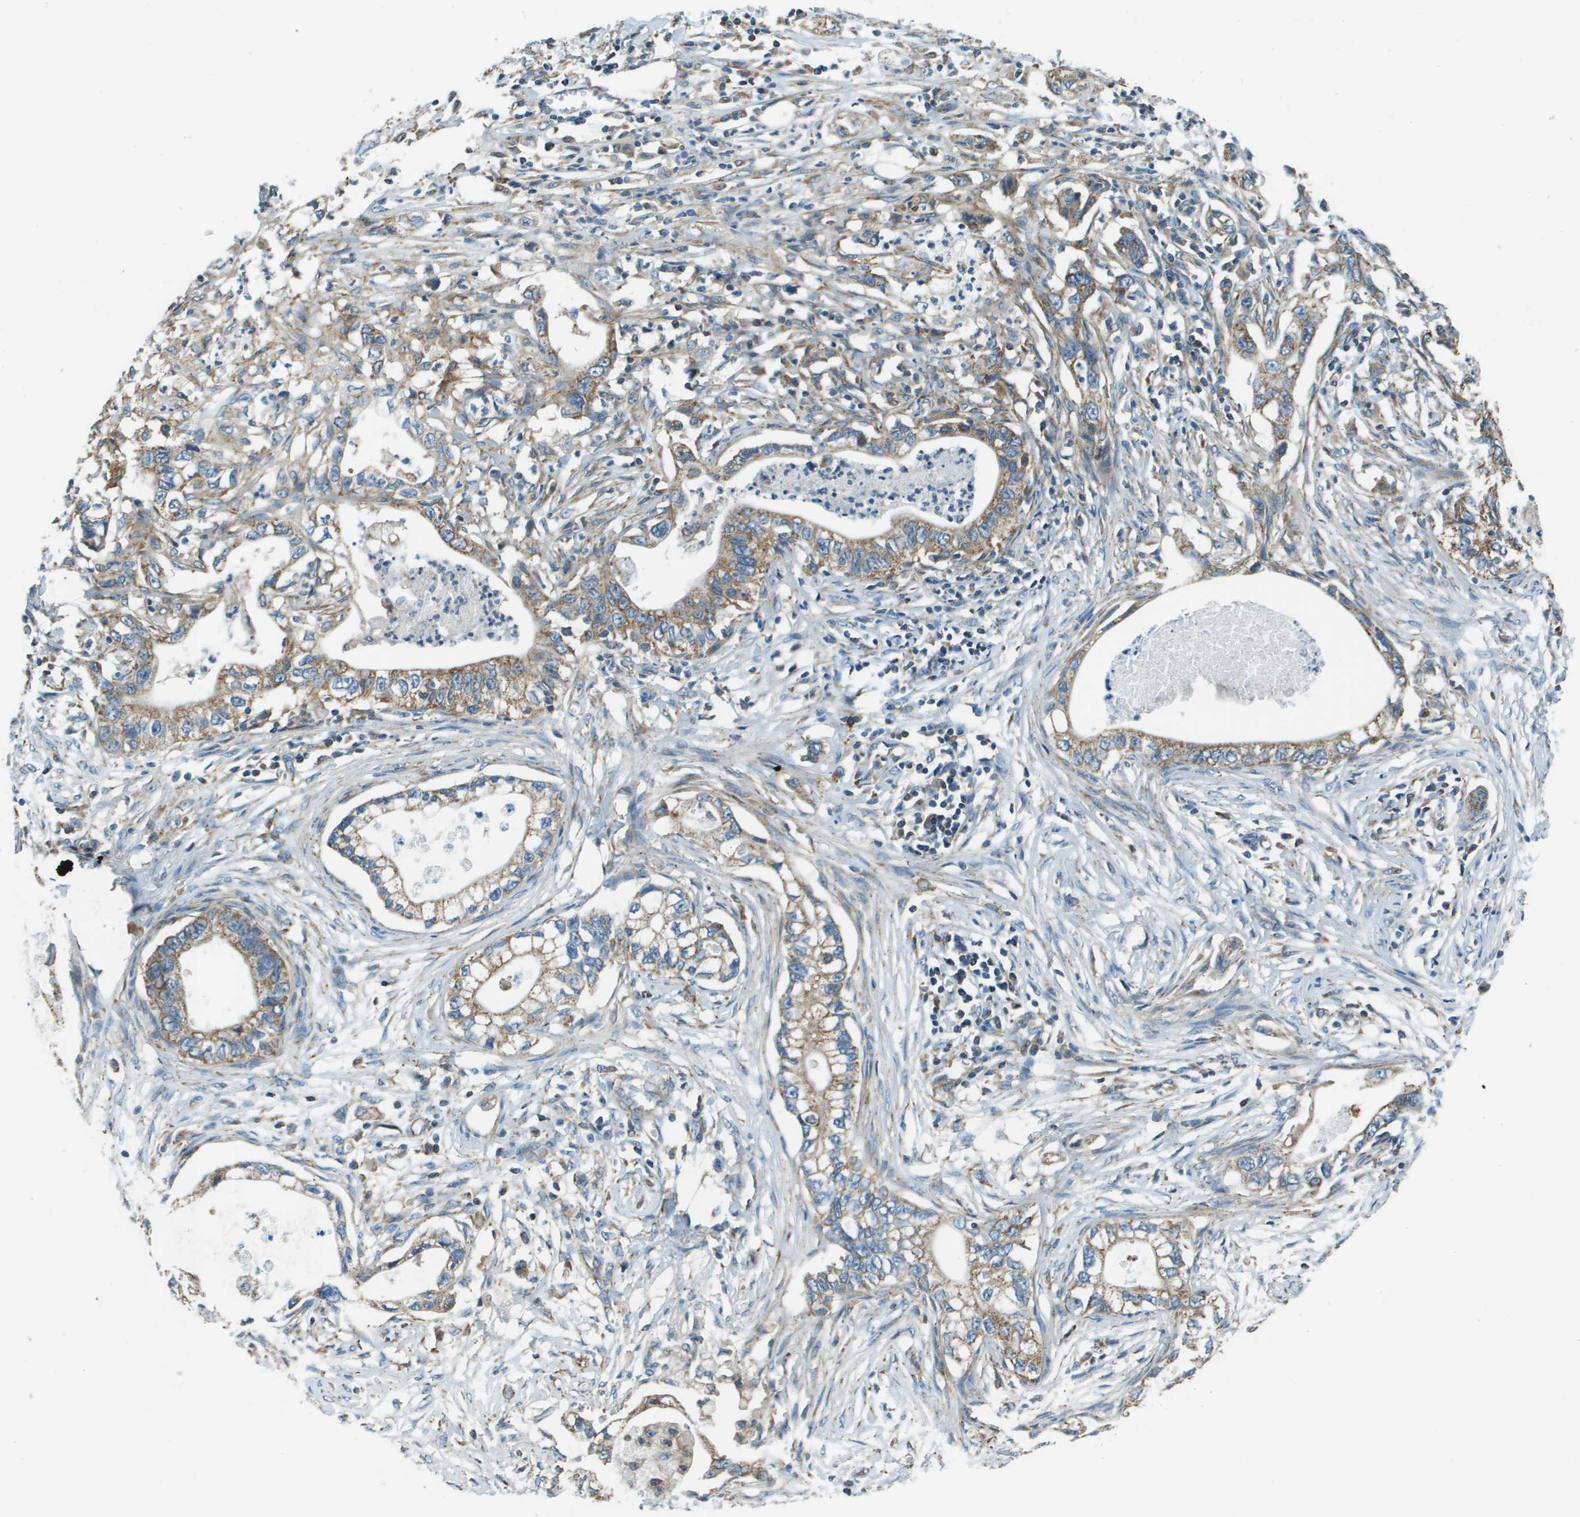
{"staining": {"intensity": "weak", "quantity": "25%-75%", "location": "cytoplasmic/membranous"}, "tissue": "pancreatic cancer", "cell_type": "Tumor cells", "image_type": "cancer", "snomed": [{"axis": "morphology", "description": "Adenocarcinoma, NOS"}, {"axis": "topography", "description": "Pancreas"}], "caption": "A brown stain highlights weak cytoplasmic/membranous staining of a protein in human pancreatic cancer tumor cells. The staining was performed using DAB, with brown indicating positive protein expression. Nuclei are stained blue with hematoxylin.", "gene": "TMEM51", "patient": {"sex": "male", "age": 56}}